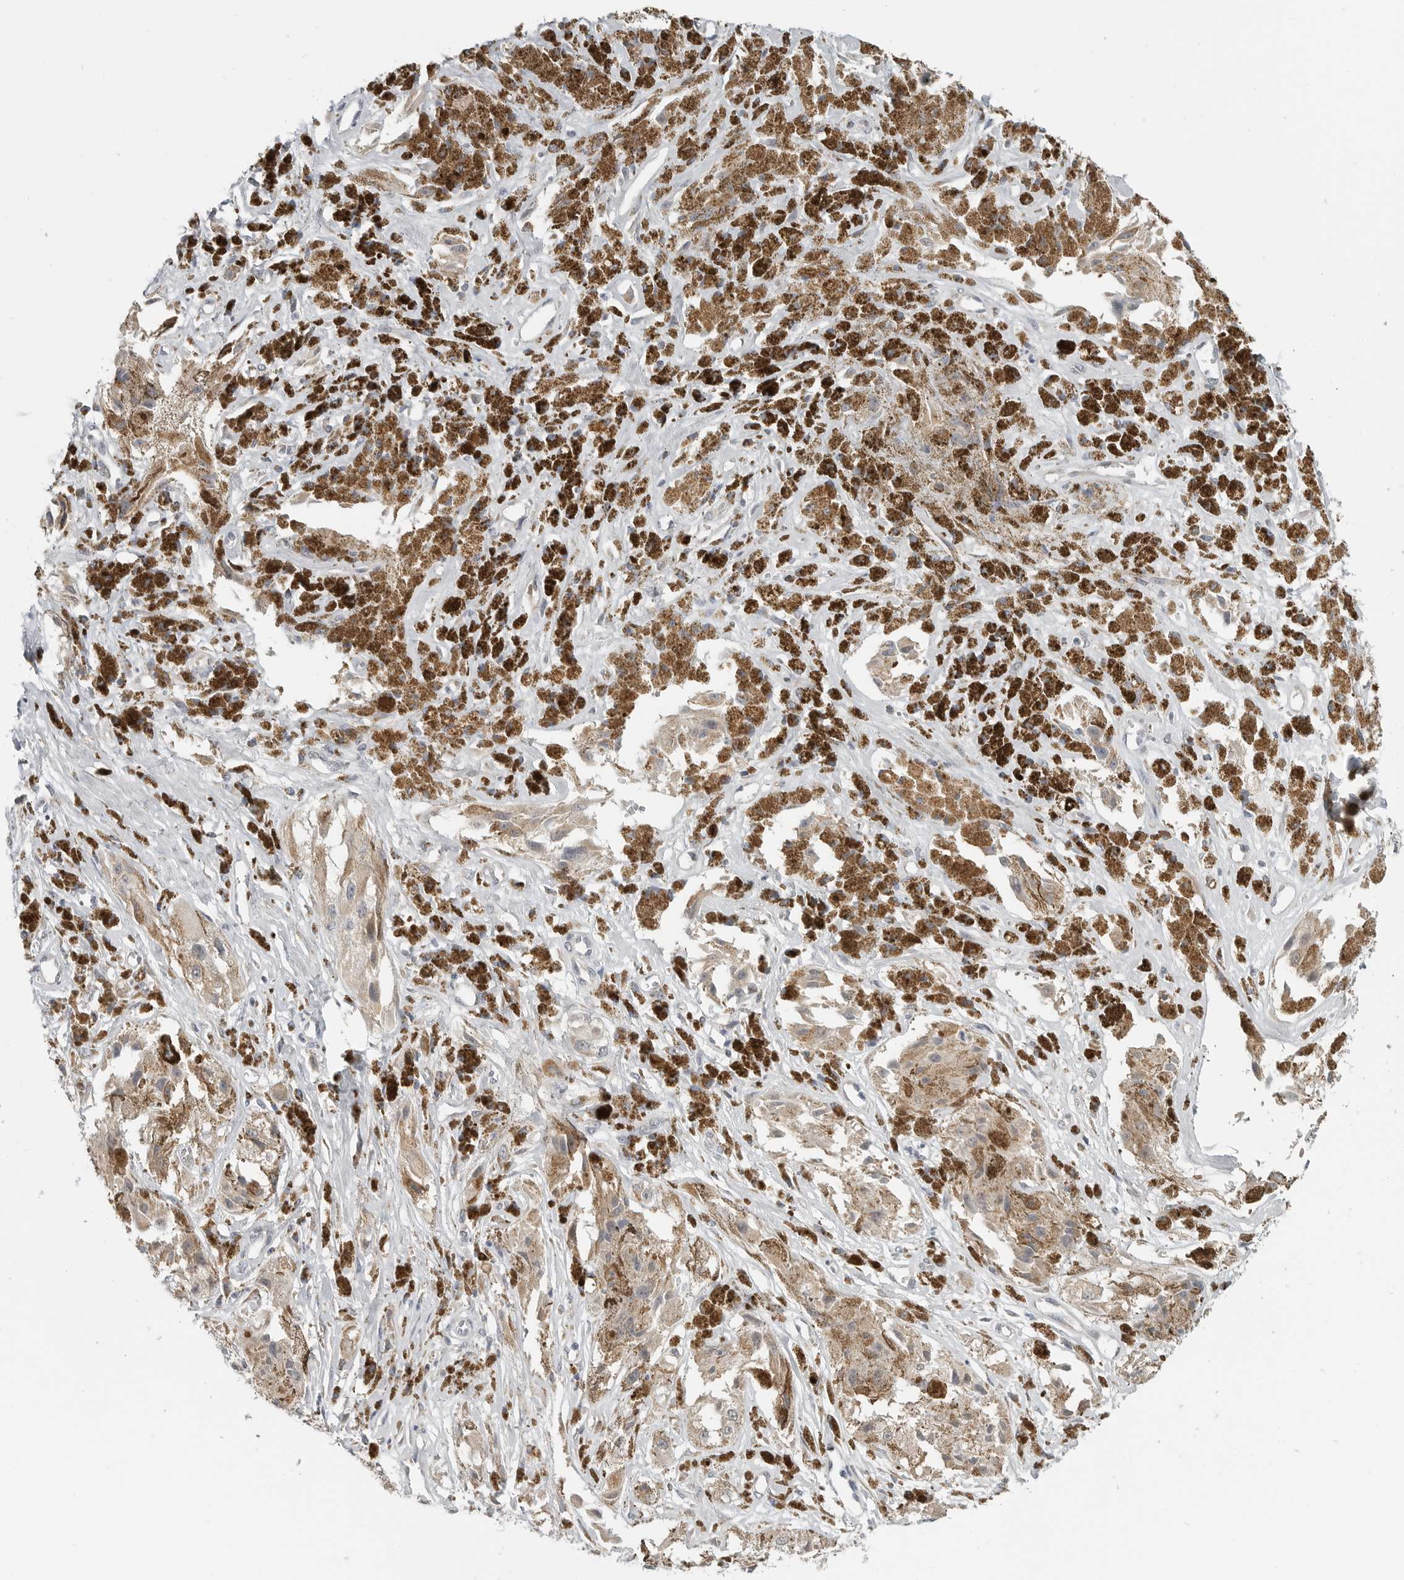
{"staining": {"intensity": "weak", "quantity": ">75%", "location": "cytoplasmic/membranous"}, "tissue": "melanoma", "cell_type": "Tumor cells", "image_type": "cancer", "snomed": [{"axis": "morphology", "description": "Malignant melanoma, NOS"}, {"axis": "topography", "description": "Skin"}], "caption": "The micrograph exhibits a brown stain indicating the presence of a protein in the cytoplasmic/membranous of tumor cells in melanoma. (DAB (3,3'-diaminobenzidine) IHC with brightfield microscopy, high magnification).", "gene": "IL12RB2", "patient": {"sex": "male", "age": 88}}